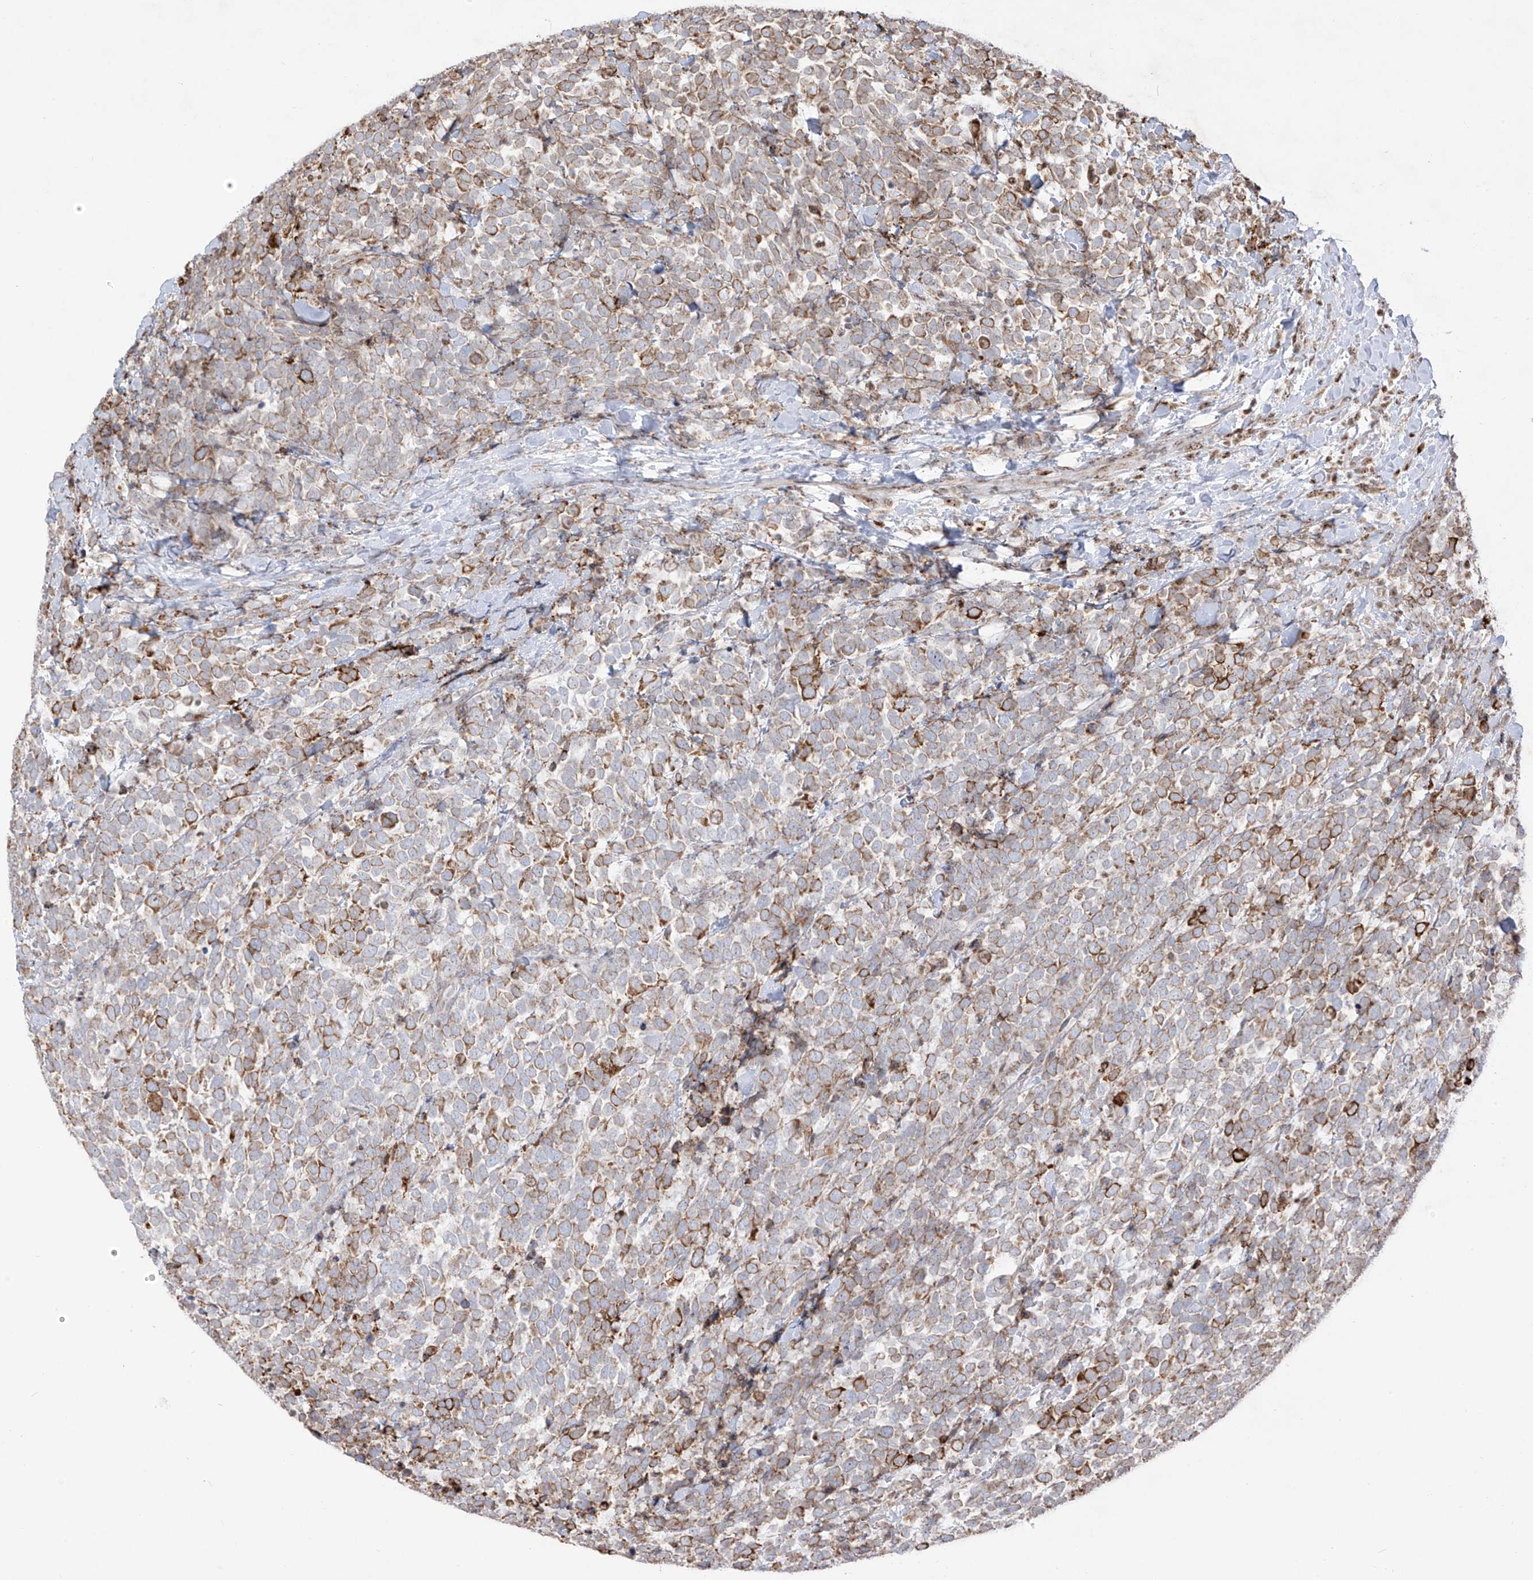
{"staining": {"intensity": "moderate", "quantity": "25%-75%", "location": "cytoplasmic/membranous"}, "tissue": "urothelial cancer", "cell_type": "Tumor cells", "image_type": "cancer", "snomed": [{"axis": "morphology", "description": "Urothelial carcinoma, High grade"}, {"axis": "topography", "description": "Urinary bladder"}], "caption": "IHC image of neoplastic tissue: urothelial cancer stained using immunohistochemistry displays medium levels of moderate protein expression localized specifically in the cytoplasmic/membranous of tumor cells, appearing as a cytoplasmic/membranous brown color.", "gene": "ZBTB8A", "patient": {"sex": "female", "age": 82}}